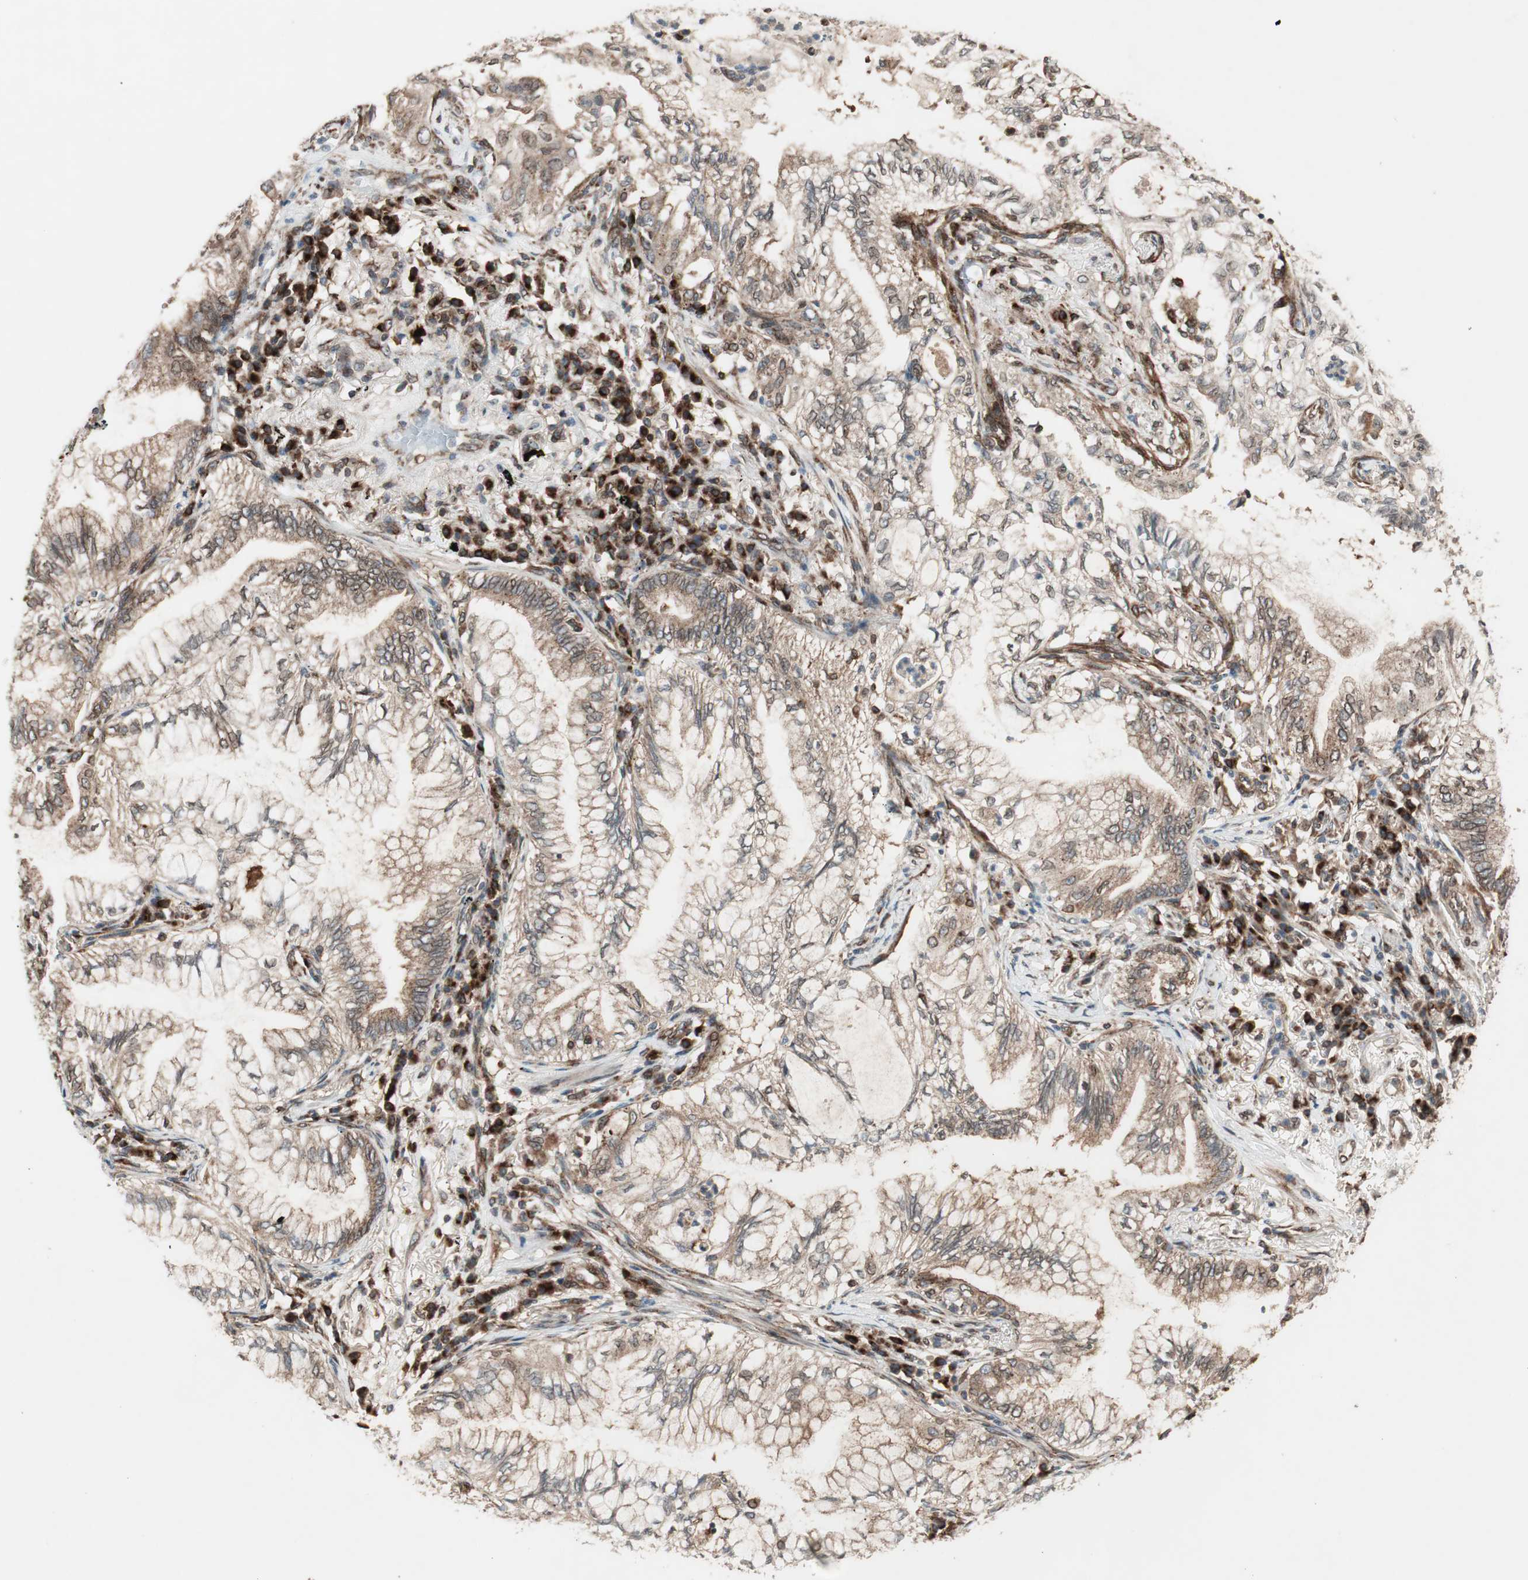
{"staining": {"intensity": "moderate", "quantity": ">75%", "location": "cytoplasmic/membranous"}, "tissue": "lung cancer", "cell_type": "Tumor cells", "image_type": "cancer", "snomed": [{"axis": "morphology", "description": "Adenocarcinoma, NOS"}, {"axis": "topography", "description": "Lung"}], "caption": "This micrograph exhibits immunohistochemistry staining of lung cancer, with medium moderate cytoplasmic/membranous positivity in approximately >75% of tumor cells.", "gene": "NUP62", "patient": {"sex": "female", "age": 70}}